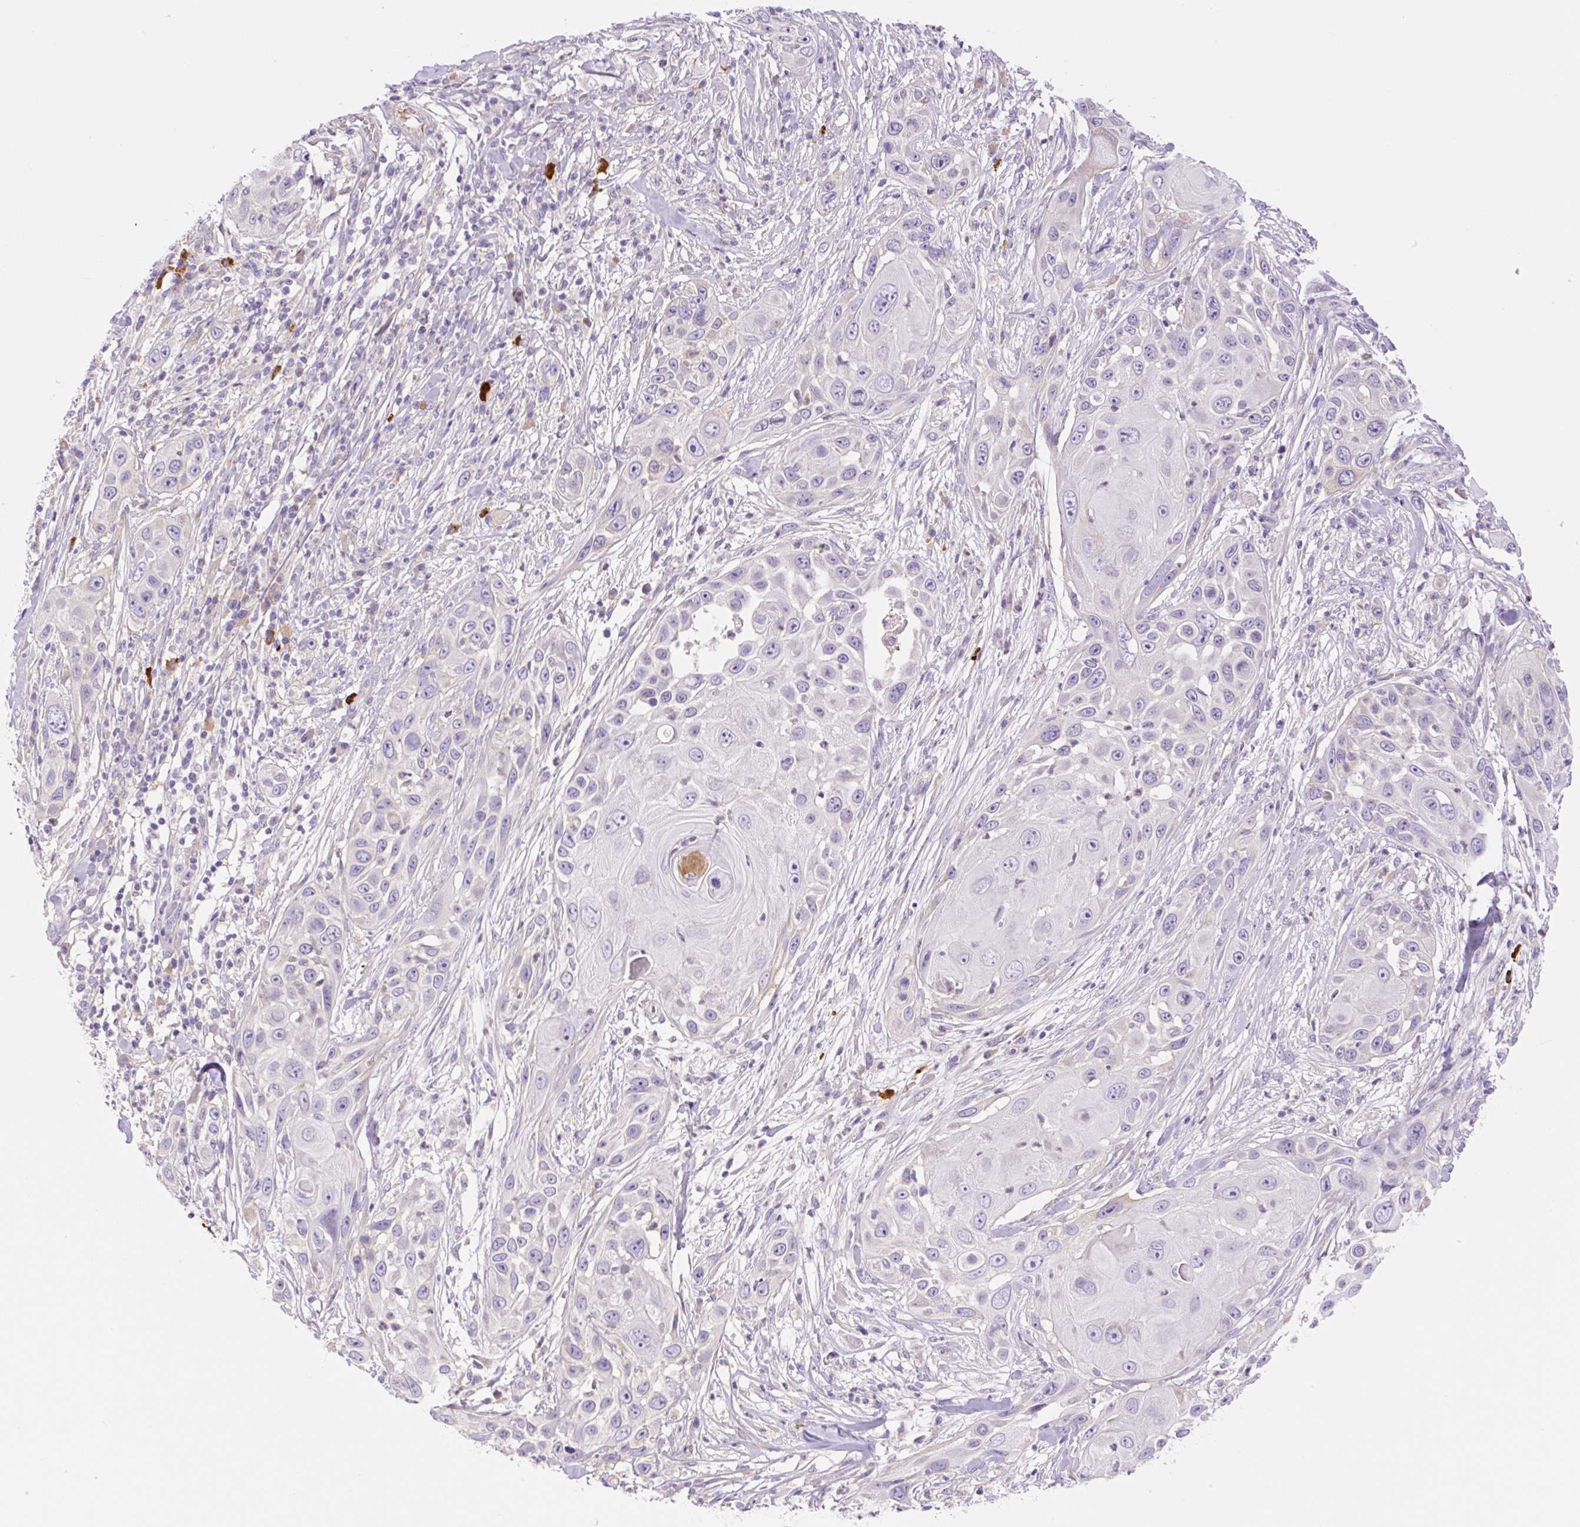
{"staining": {"intensity": "negative", "quantity": "none", "location": "none"}, "tissue": "skin cancer", "cell_type": "Tumor cells", "image_type": "cancer", "snomed": [{"axis": "morphology", "description": "Squamous cell carcinoma, NOS"}, {"axis": "topography", "description": "Skin"}], "caption": "Squamous cell carcinoma (skin) was stained to show a protein in brown. There is no significant staining in tumor cells.", "gene": "DENND5A", "patient": {"sex": "female", "age": 44}}